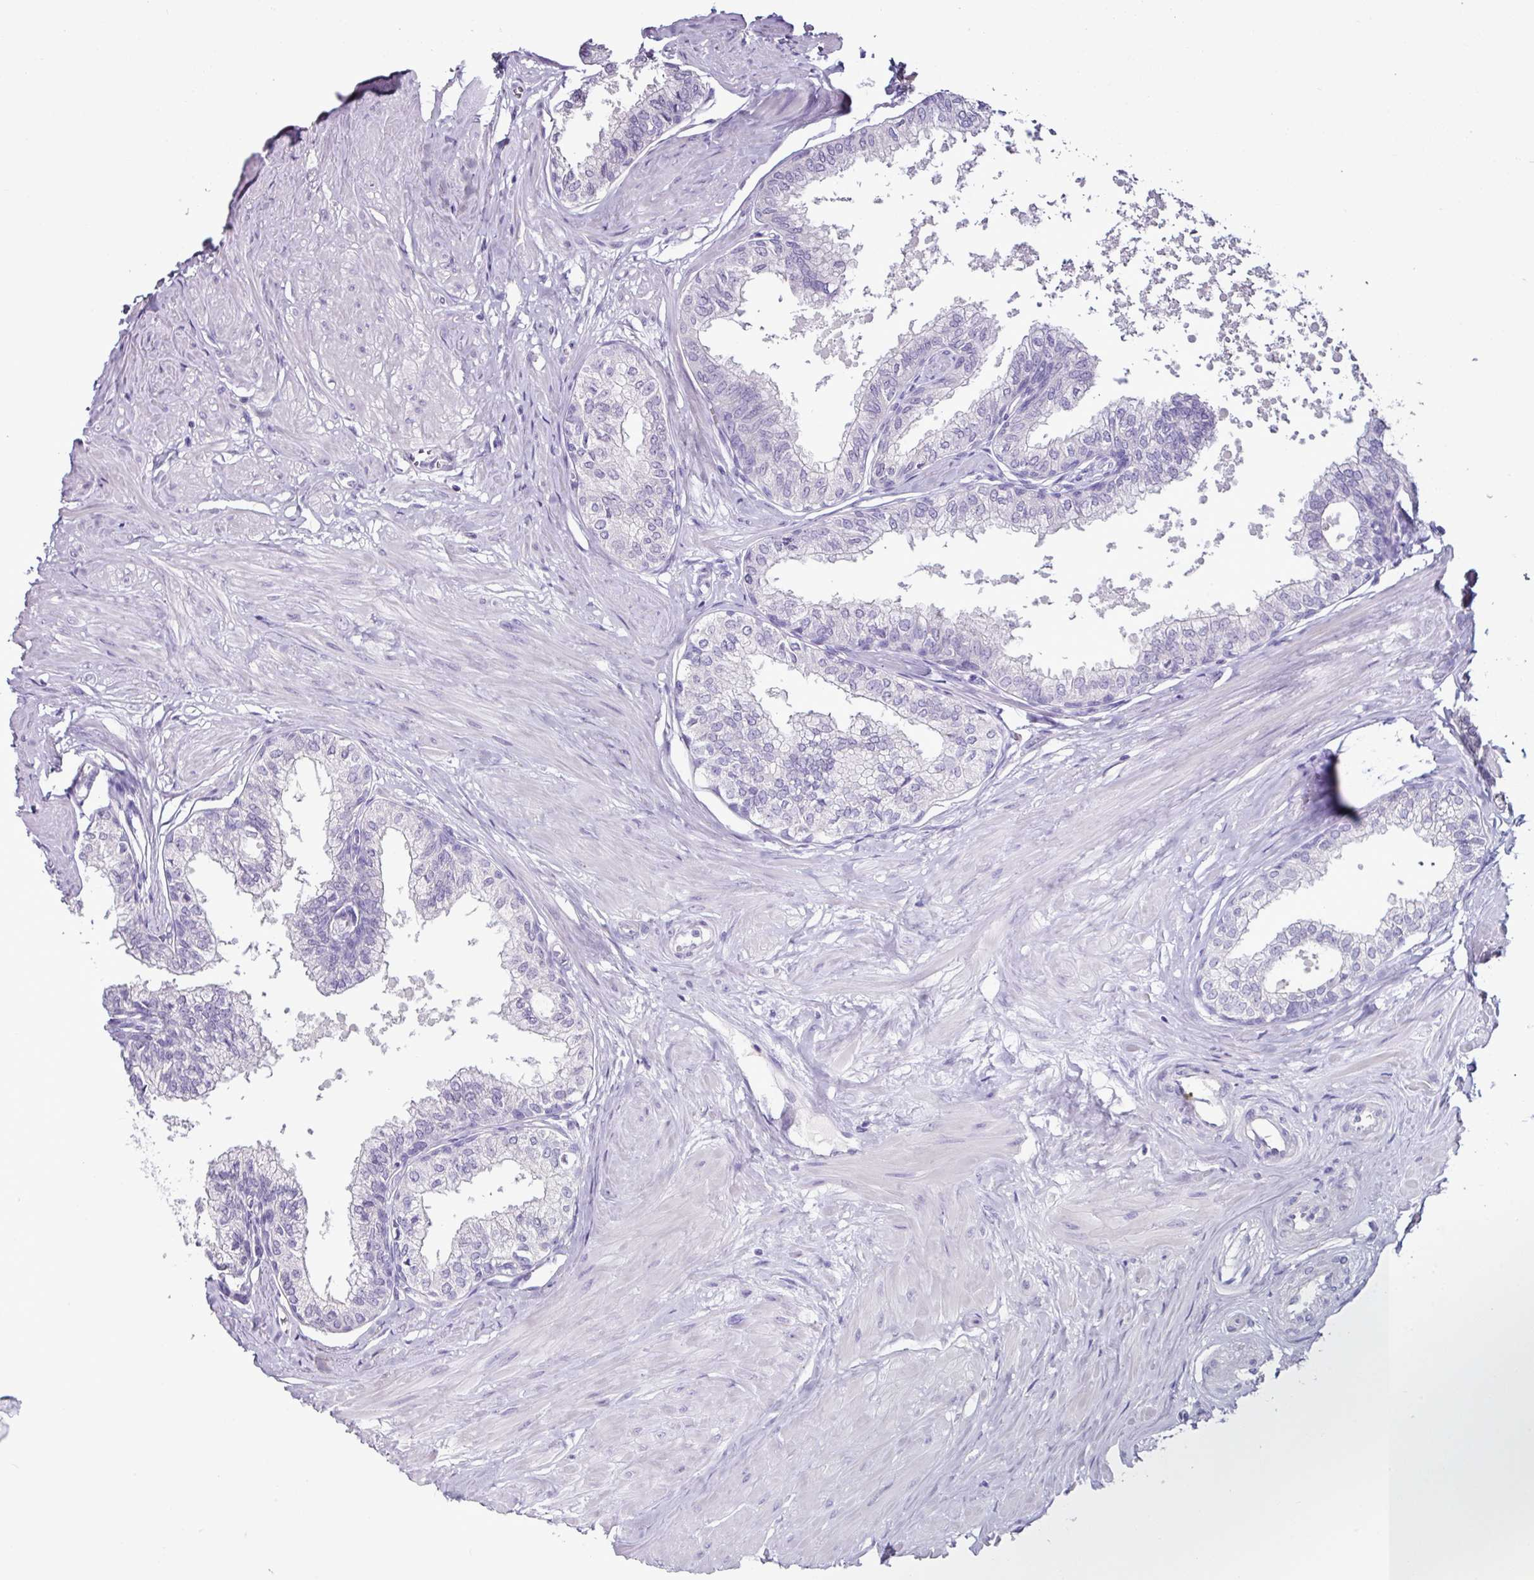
{"staining": {"intensity": "negative", "quantity": "none", "location": "none"}, "tissue": "seminal vesicle", "cell_type": "Glandular cells", "image_type": "normal", "snomed": [{"axis": "morphology", "description": "Normal tissue, NOS"}, {"axis": "topography", "description": "Prostate"}, {"axis": "topography", "description": "Seminal veicle"}], "caption": "Immunohistochemistry (IHC) image of unremarkable seminal vesicle: human seminal vesicle stained with DAB (3,3'-diaminobenzidine) reveals no significant protein staining in glandular cells.", "gene": "GLP2R", "patient": {"sex": "male", "age": 60}}